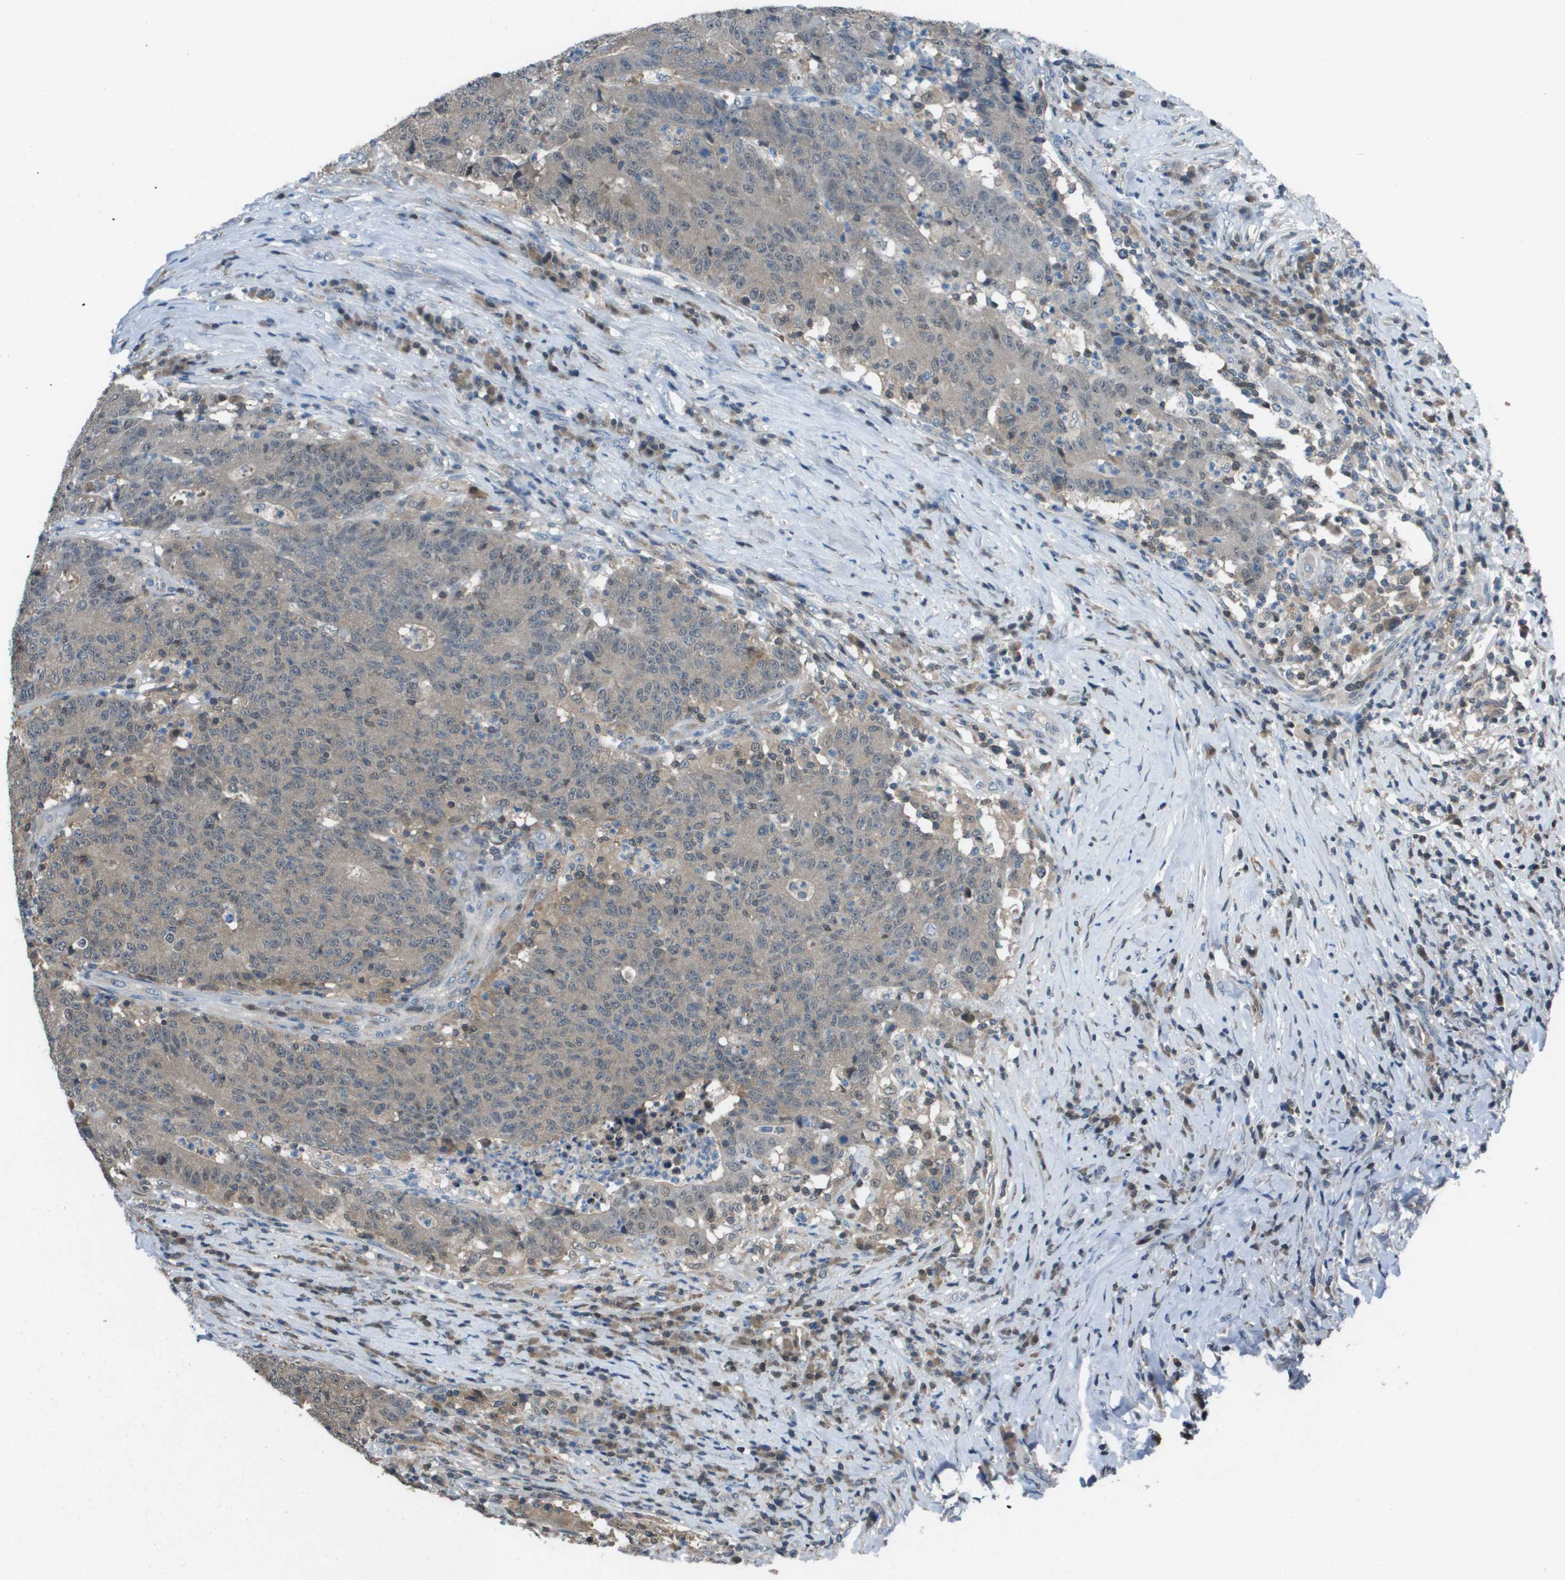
{"staining": {"intensity": "weak", "quantity": ">75%", "location": "cytoplasmic/membranous"}, "tissue": "colorectal cancer", "cell_type": "Tumor cells", "image_type": "cancer", "snomed": [{"axis": "morphology", "description": "Normal tissue, NOS"}, {"axis": "morphology", "description": "Adenocarcinoma, NOS"}, {"axis": "topography", "description": "Colon"}], "caption": "Protein positivity by IHC demonstrates weak cytoplasmic/membranous expression in about >75% of tumor cells in adenocarcinoma (colorectal). (Brightfield microscopy of DAB IHC at high magnification).", "gene": "CAMK4", "patient": {"sex": "female", "age": 75}}